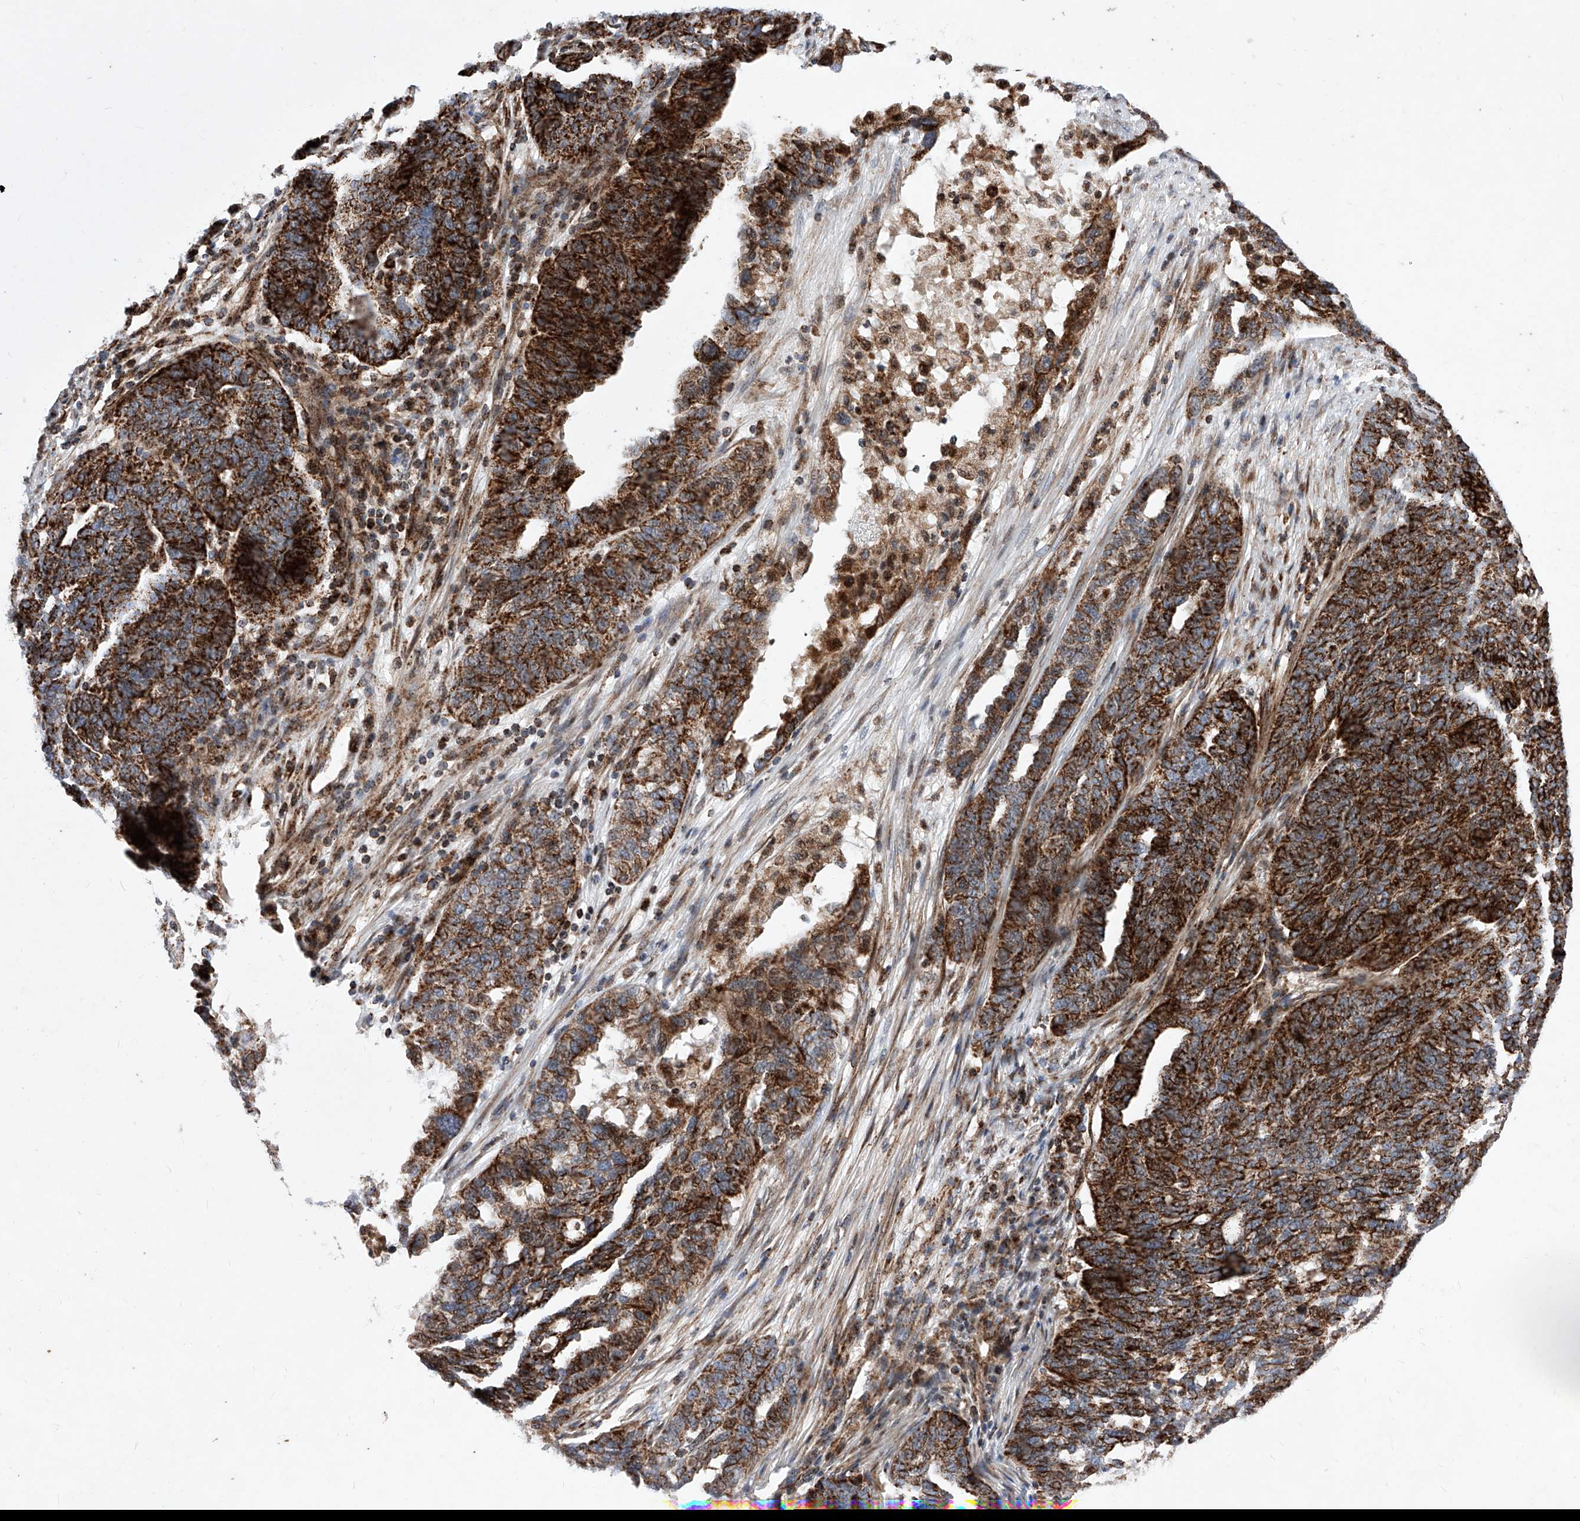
{"staining": {"intensity": "strong", "quantity": ">75%", "location": "cytoplasmic/membranous"}, "tissue": "ovarian cancer", "cell_type": "Tumor cells", "image_type": "cancer", "snomed": [{"axis": "morphology", "description": "Cystadenocarcinoma, serous, NOS"}, {"axis": "topography", "description": "Ovary"}], "caption": "Ovarian cancer stained for a protein (brown) reveals strong cytoplasmic/membranous positive expression in about >75% of tumor cells.", "gene": "SEMA6A", "patient": {"sex": "female", "age": 59}}